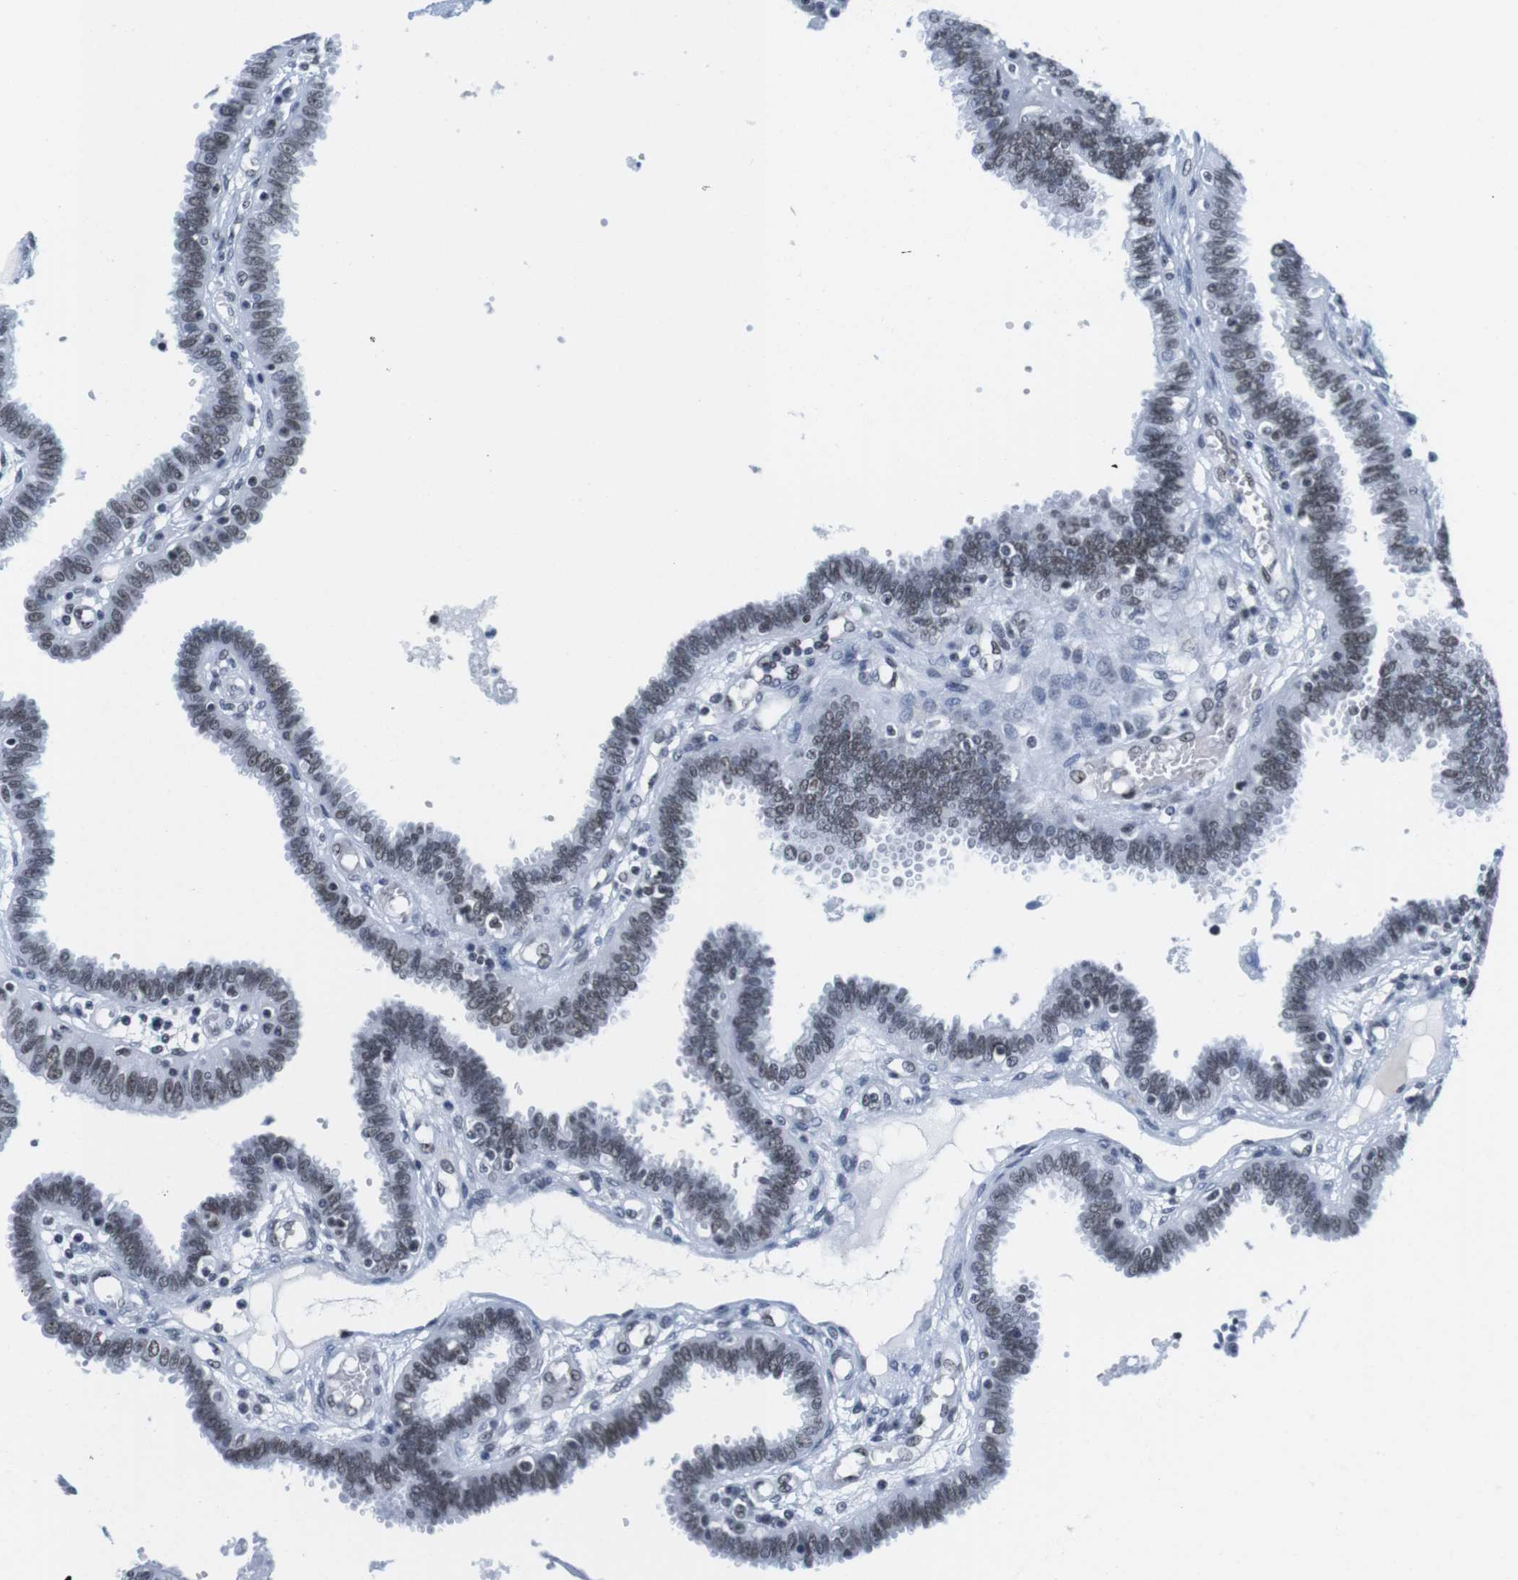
{"staining": {"intensity": "weak", "quantity": "25%-75%", "location": "nuclear"}, "tissue": "fallopian tube", "cell_type": "Glandular cells", "image_type": "normal", "snomed": [{"axis": "morphology", "description": "Normal tissue, NOS"}, {"axis": "topography", "description": "Fallopian tube"}], "caption": "Immunohistochemical staining of unremarkable fallopian tube exhibits 25%-75% levels of weak nuclear protein positivity in approximately 25%-75% of glandular cells. The staining was performed using DAB (3,3'-diaminobenzidine), with brown indicating positive protein expression. Nuclei are stained blue with hematoxylin.", "gene": "IFI16", "patient": {"sex": "female", "age": 32}}